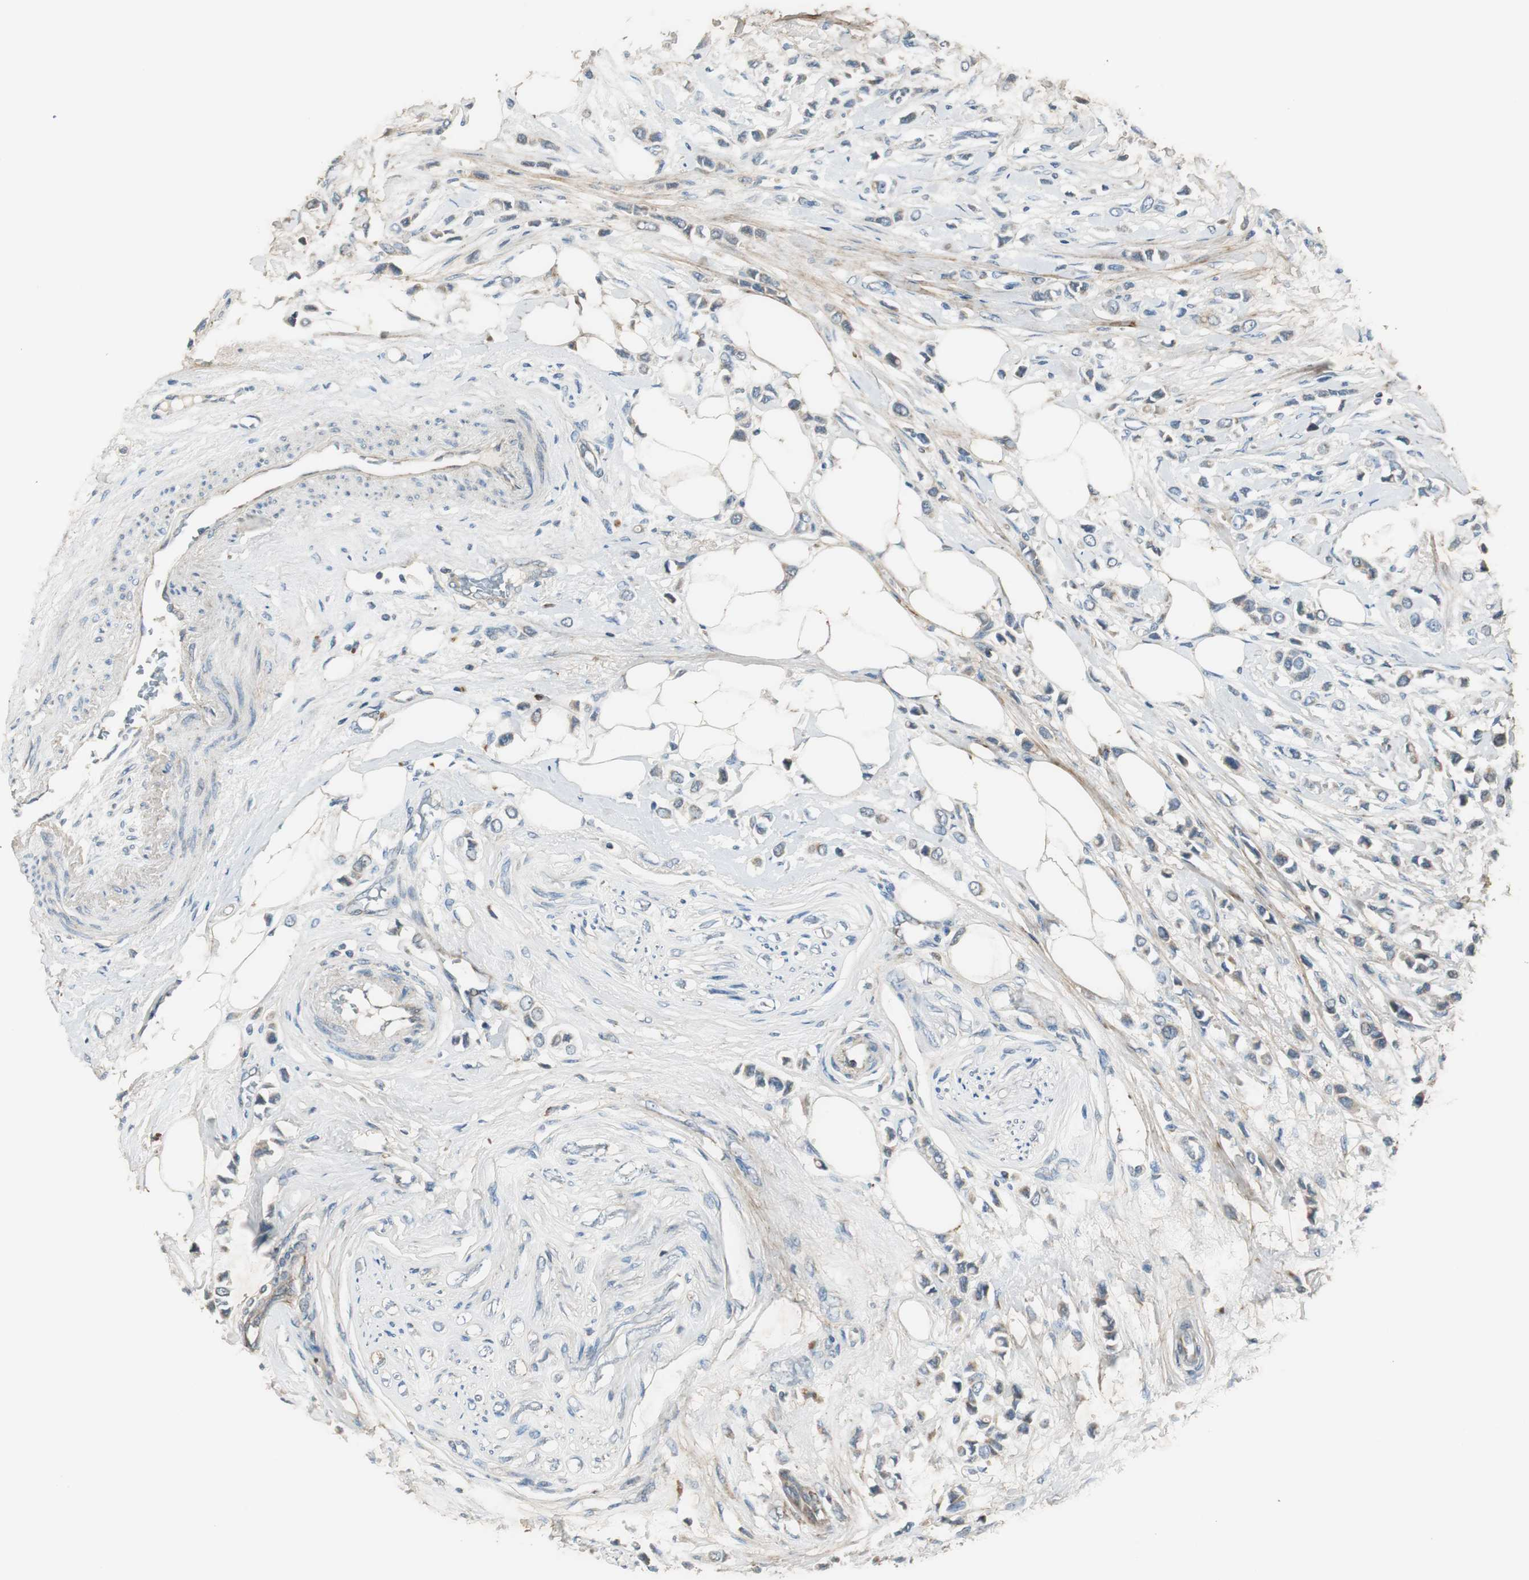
{"staining": {"intensity": "moderate", "quantity": "25%-75%", "location": "cytoplasmic/membranous"}, "tissue": "breast cancer", "cell_type": "Tumor cells", "image_type": "cancer", "snomed": [{"axis": "morphology", "description": "Lobular carcinoma"}, {"axis": "topography", "description": "Breast"}], "caption": "Protein expression by immunohistochemistry shows moderate cytoplasmic/membranous positivity in about 25%-75% of tumor cells in lobular carcinoma (breast). (DAB = brown stain, brightfield microscopy at high magnification).", "gene": "MSTO1", "patient": {"sex": "female", "age": 51}}